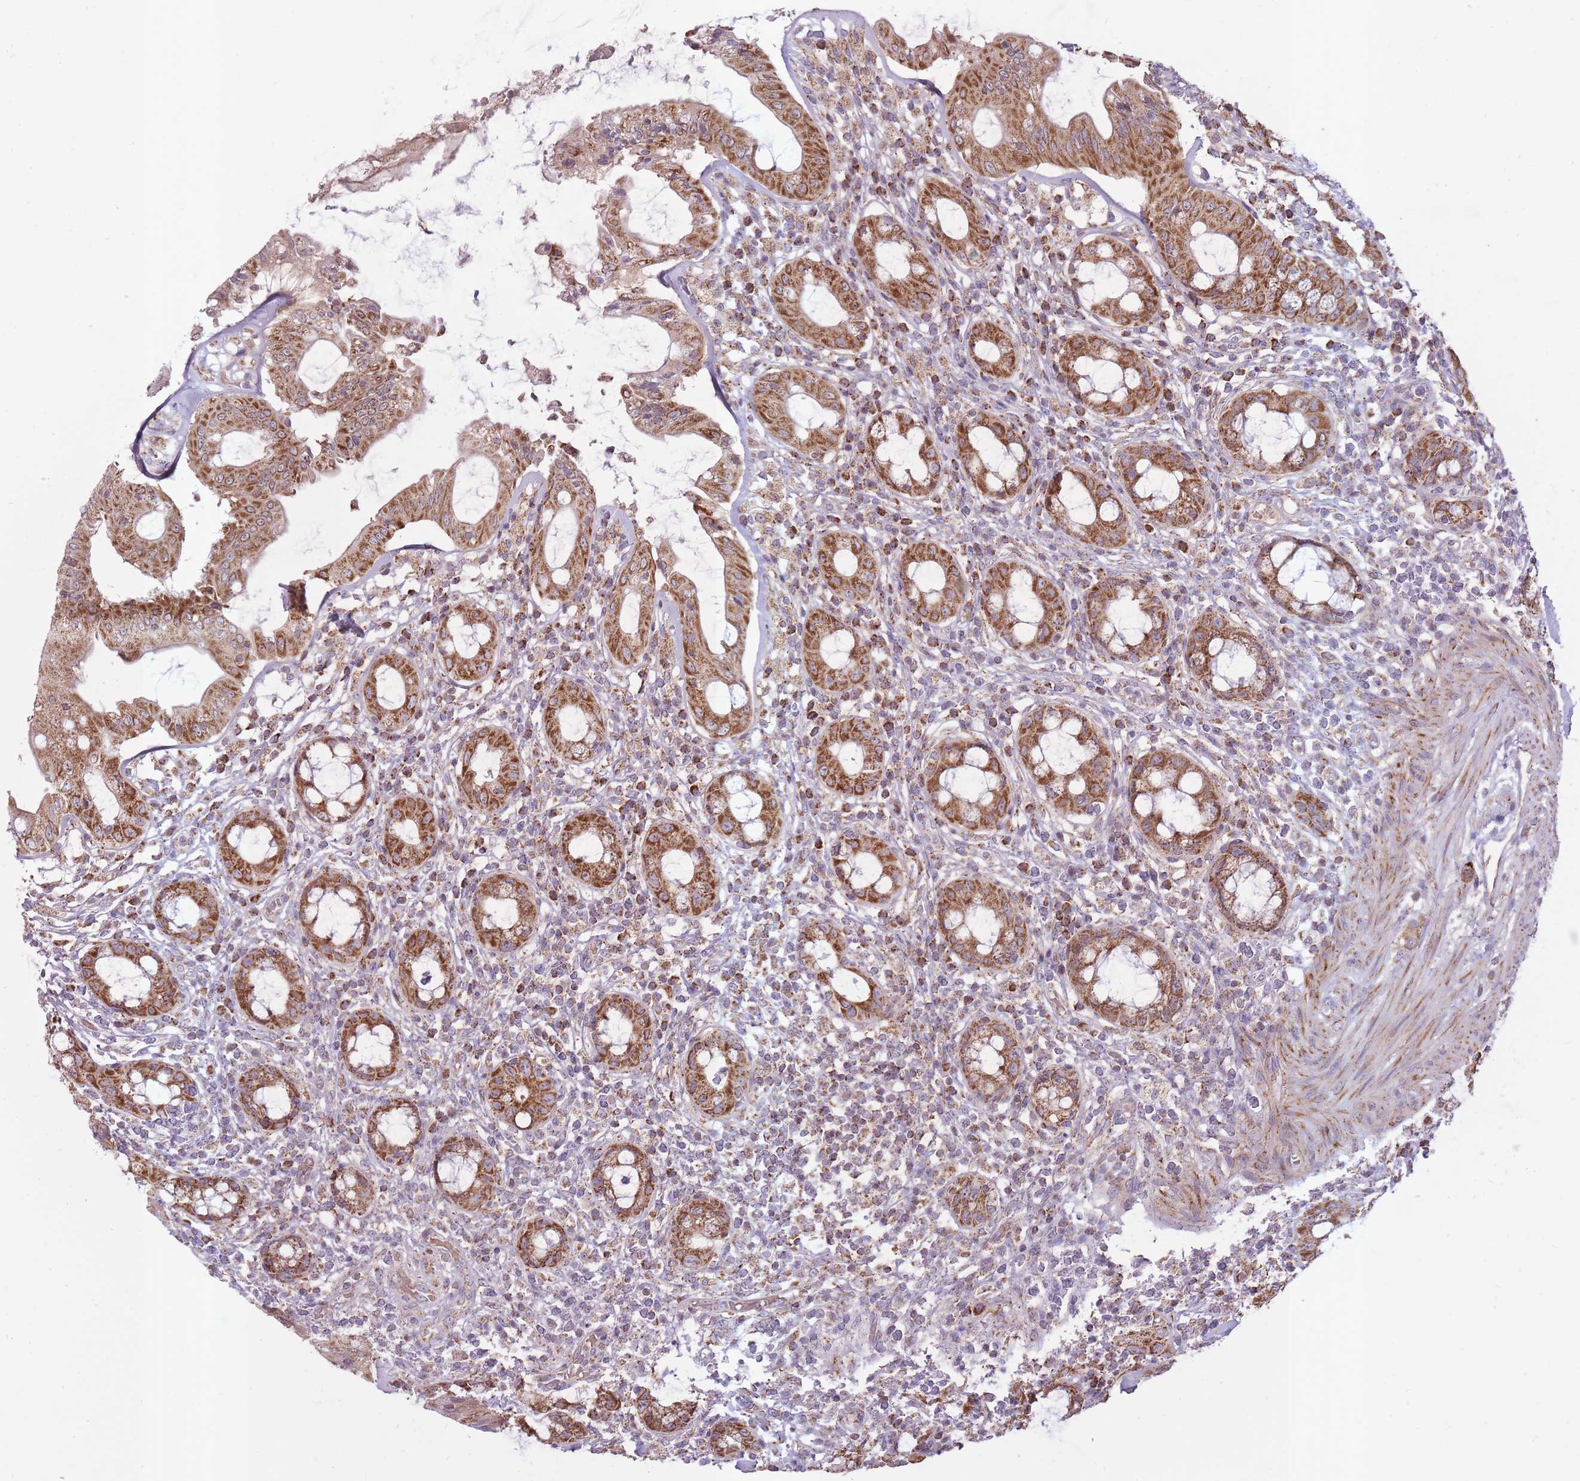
{"staining": {"intensity": "strong", "quantity": ">75%", "location": "cytoplasmic/membranous"}, "tissue": "rectum", "cell_type": "Glandular cells", "image_type": "normal", "snomed": [{"axis": "morphology", "description": "Normal tissue, NOS"}, {"axis": "topography", "description": "Rectum"}], "caption": "Immunohistochemical staining of normal human rectum displays >75% levels of strong cytoplasmic/membranous protein positivity in about >75% of glandular cells.", "gene": "LIN7C", "patient": {"sex": "female", "age": 57}}